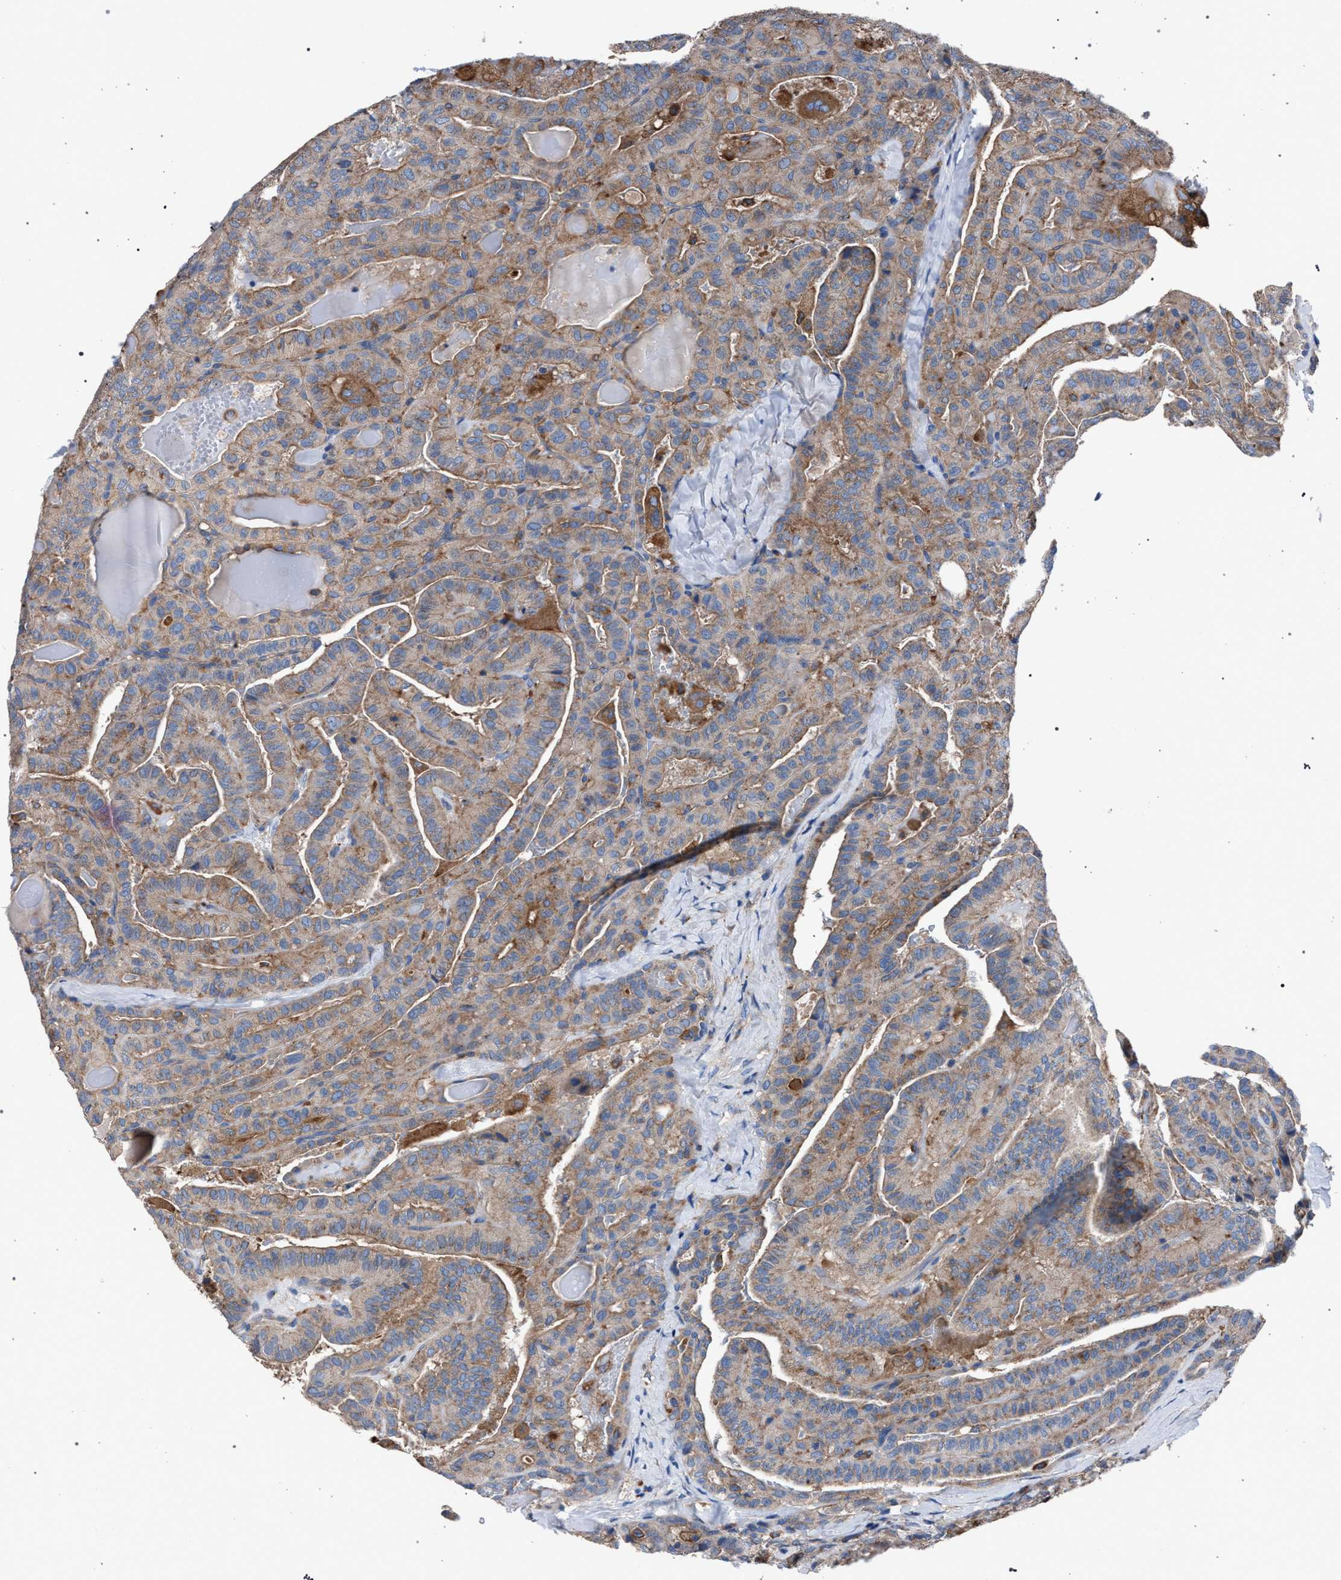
{"staining": {"intensity": "weak", "quantity": ">75%", "location": "cytoplasmic/membranous"}, "tissue": "thyroid cancer", "cell_type": "Tumor cells", "image_type": "cancer", "snomed": [{"axis": "morphology", "description": "Papillary adenocarcinoma, NOS"}, {"axis": "topography", "description": "Thyroid gland"}], "caption": "A brown stain shows weak cytoplasmic/membranous positivity of a protein in thyroid cancer tumor cells.", "gene": "ATP6V0A1", "patient": {"sex": "male", "age": 77}}